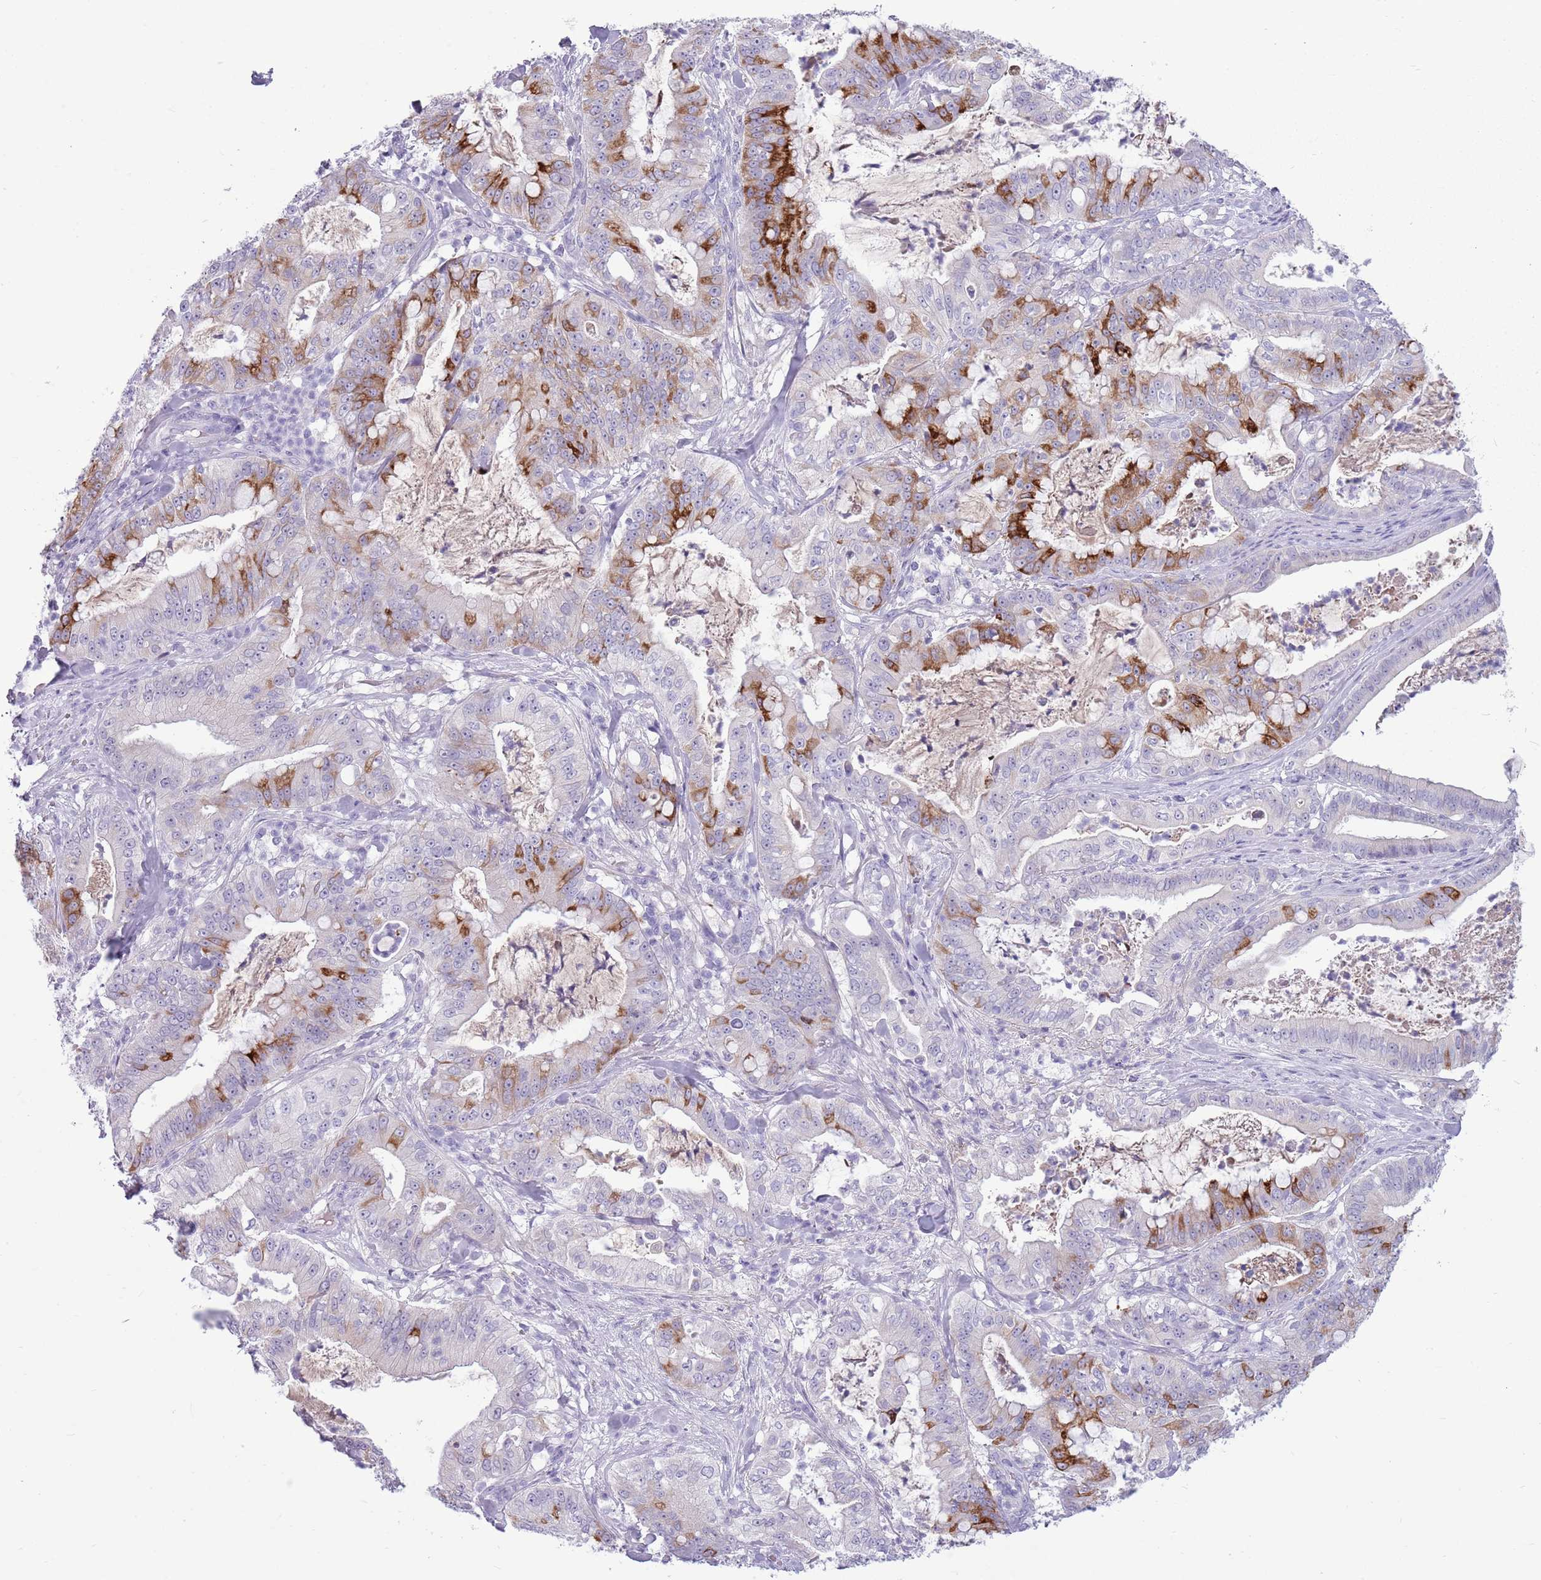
{"staining": {"intensity": "moderate", "quantity": "<25%", "location": "cytoplasmic/membranous"}, "tissue": "pancreatic cancer", "cell_type": "Tumor cells", "image_type": "cancer", "snomed": [{"axis": "morphology", "description": "Adenocarcinoma, NOS"}, {"axis": "topography", "description": "Pancreas"}], "caption": "A brown stain labels moderate cytoplasmic/membranous expression of a protein in pancreatic cancer (adenocarcinoma) tumor cells. The staining is performed using DAB brown chromogen to label protein expression. The nuclei are counter-stained blue using hematoxylin.", "gene": "ZNF425", "patient": {"sex": "male", "age": 71}}